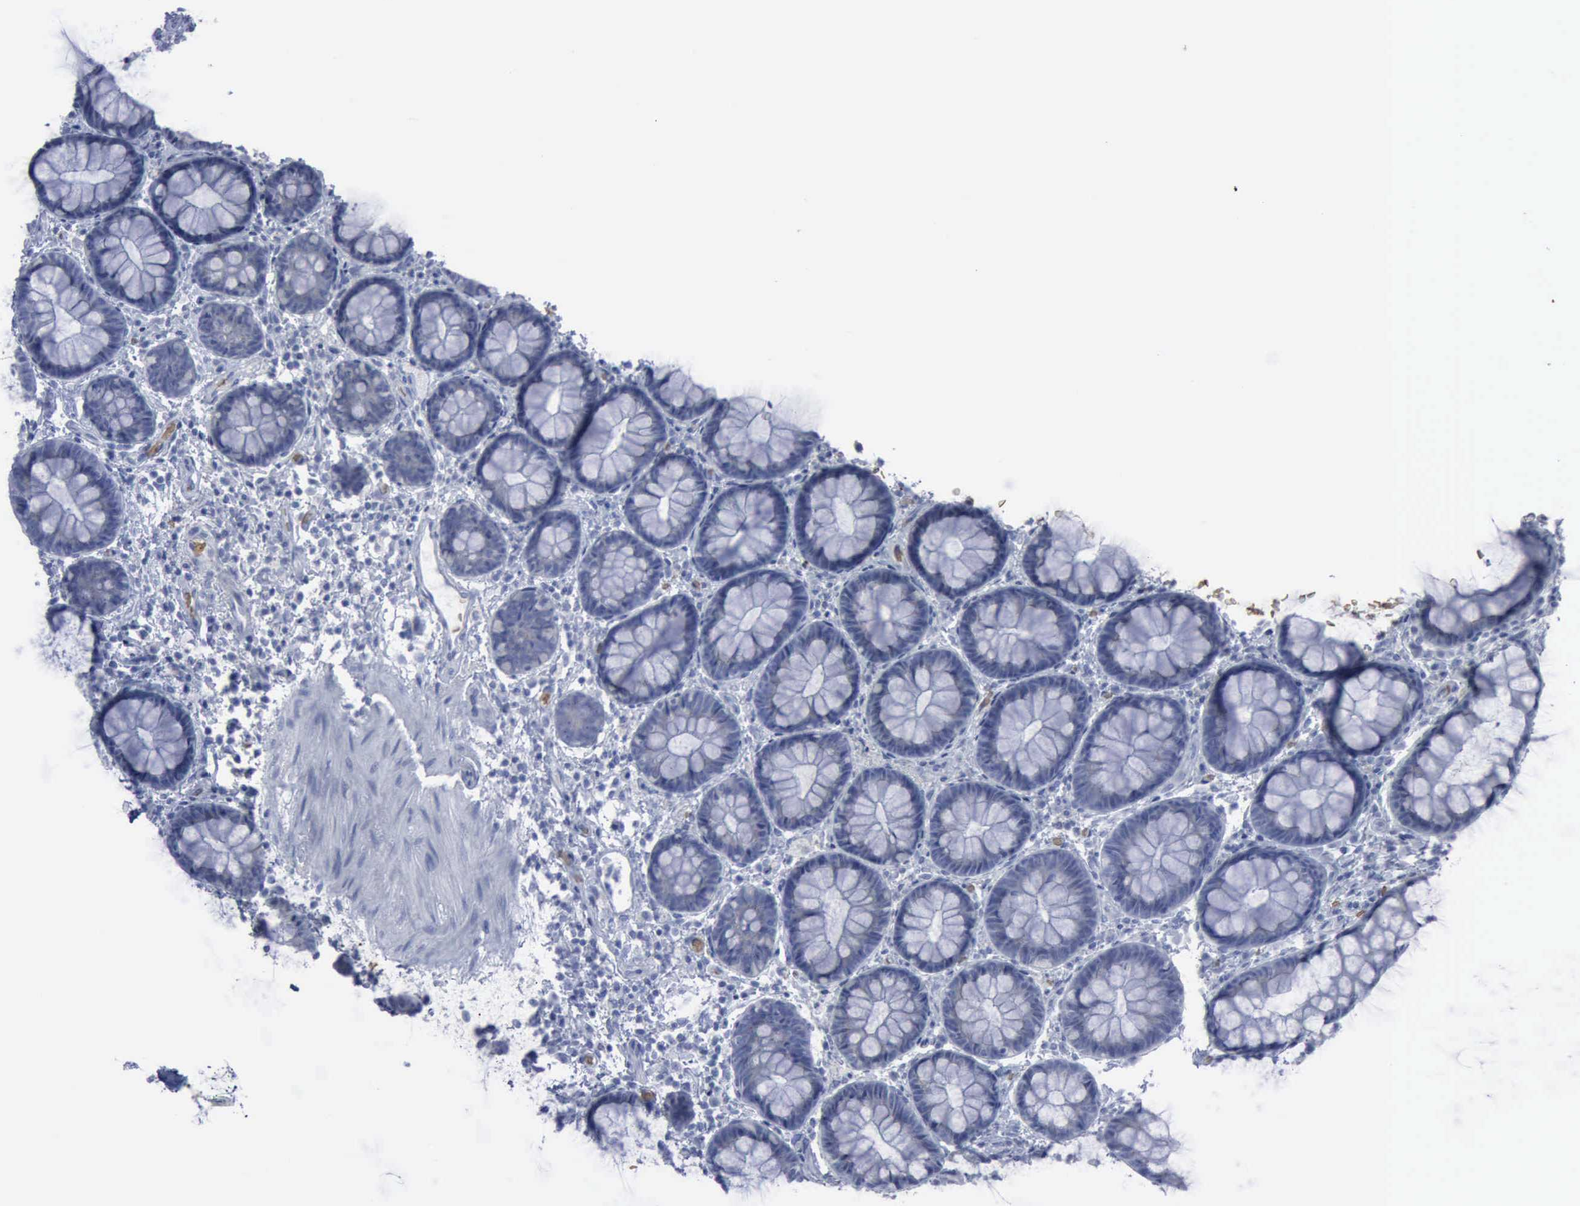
{"staining": {"intensity": "weak", "quantity": "<25%", "location": "cytoplasmic/membranous"}, "tissue": "rectum", "cell_type": "Glandular cells", "image_type": "normal", "snomed": [{"axis": "morphology", "description": "Normal tissue, NOS"}, {"axis": "topography", "description": "Rectum"}], "caption": "Glandular cells show no significant positivity in benign rectum. (DAB (3,3'-diaminobenzidine) immunohistochemistry with hematoxylin counter stain).", "gene": "TGFB1", "patient": {"sex": "male", "age": 92}}